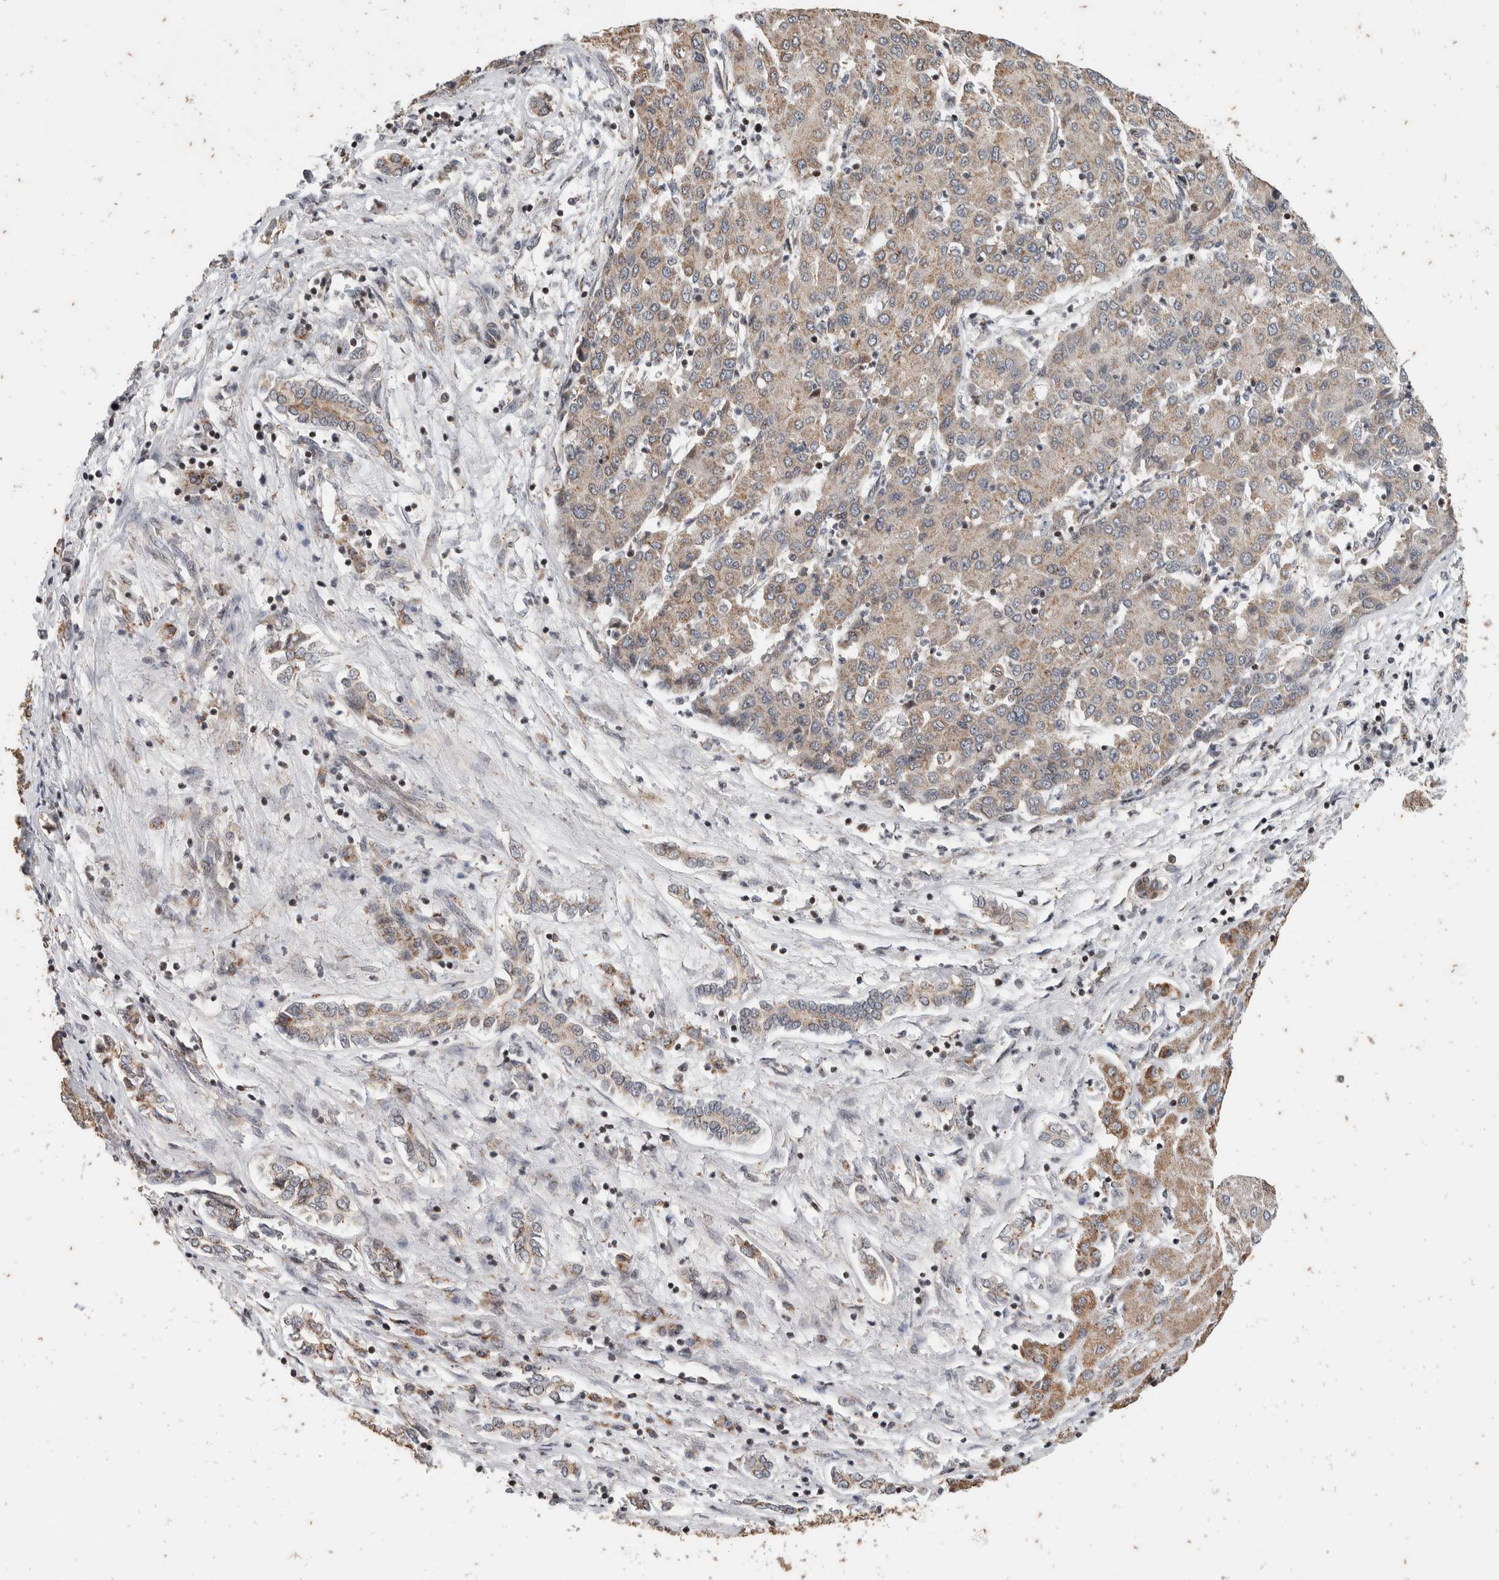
{"staining": {"intensity": "weak", "quantity": ">75%", "location": "cytoplasmic/membranous"}, "tissue": "liver cancer", "cell_type": "Tumor cells", "image_type": "cancer", "snomed": [{"axis": "morphology", "description": "Carcinoma, Hepatocellular, NOS"}, {"axis": "topography", "description": "Liver"}], "caption": "Protein expression by immunohistochemistry exhibits weak cytoplasmic/membranous positivity in about >75% of tumor cells in liver hepatocellular carcinoma.", "gene": "ATXN7L1", "patient": {"sex": "male", "age": 65}}